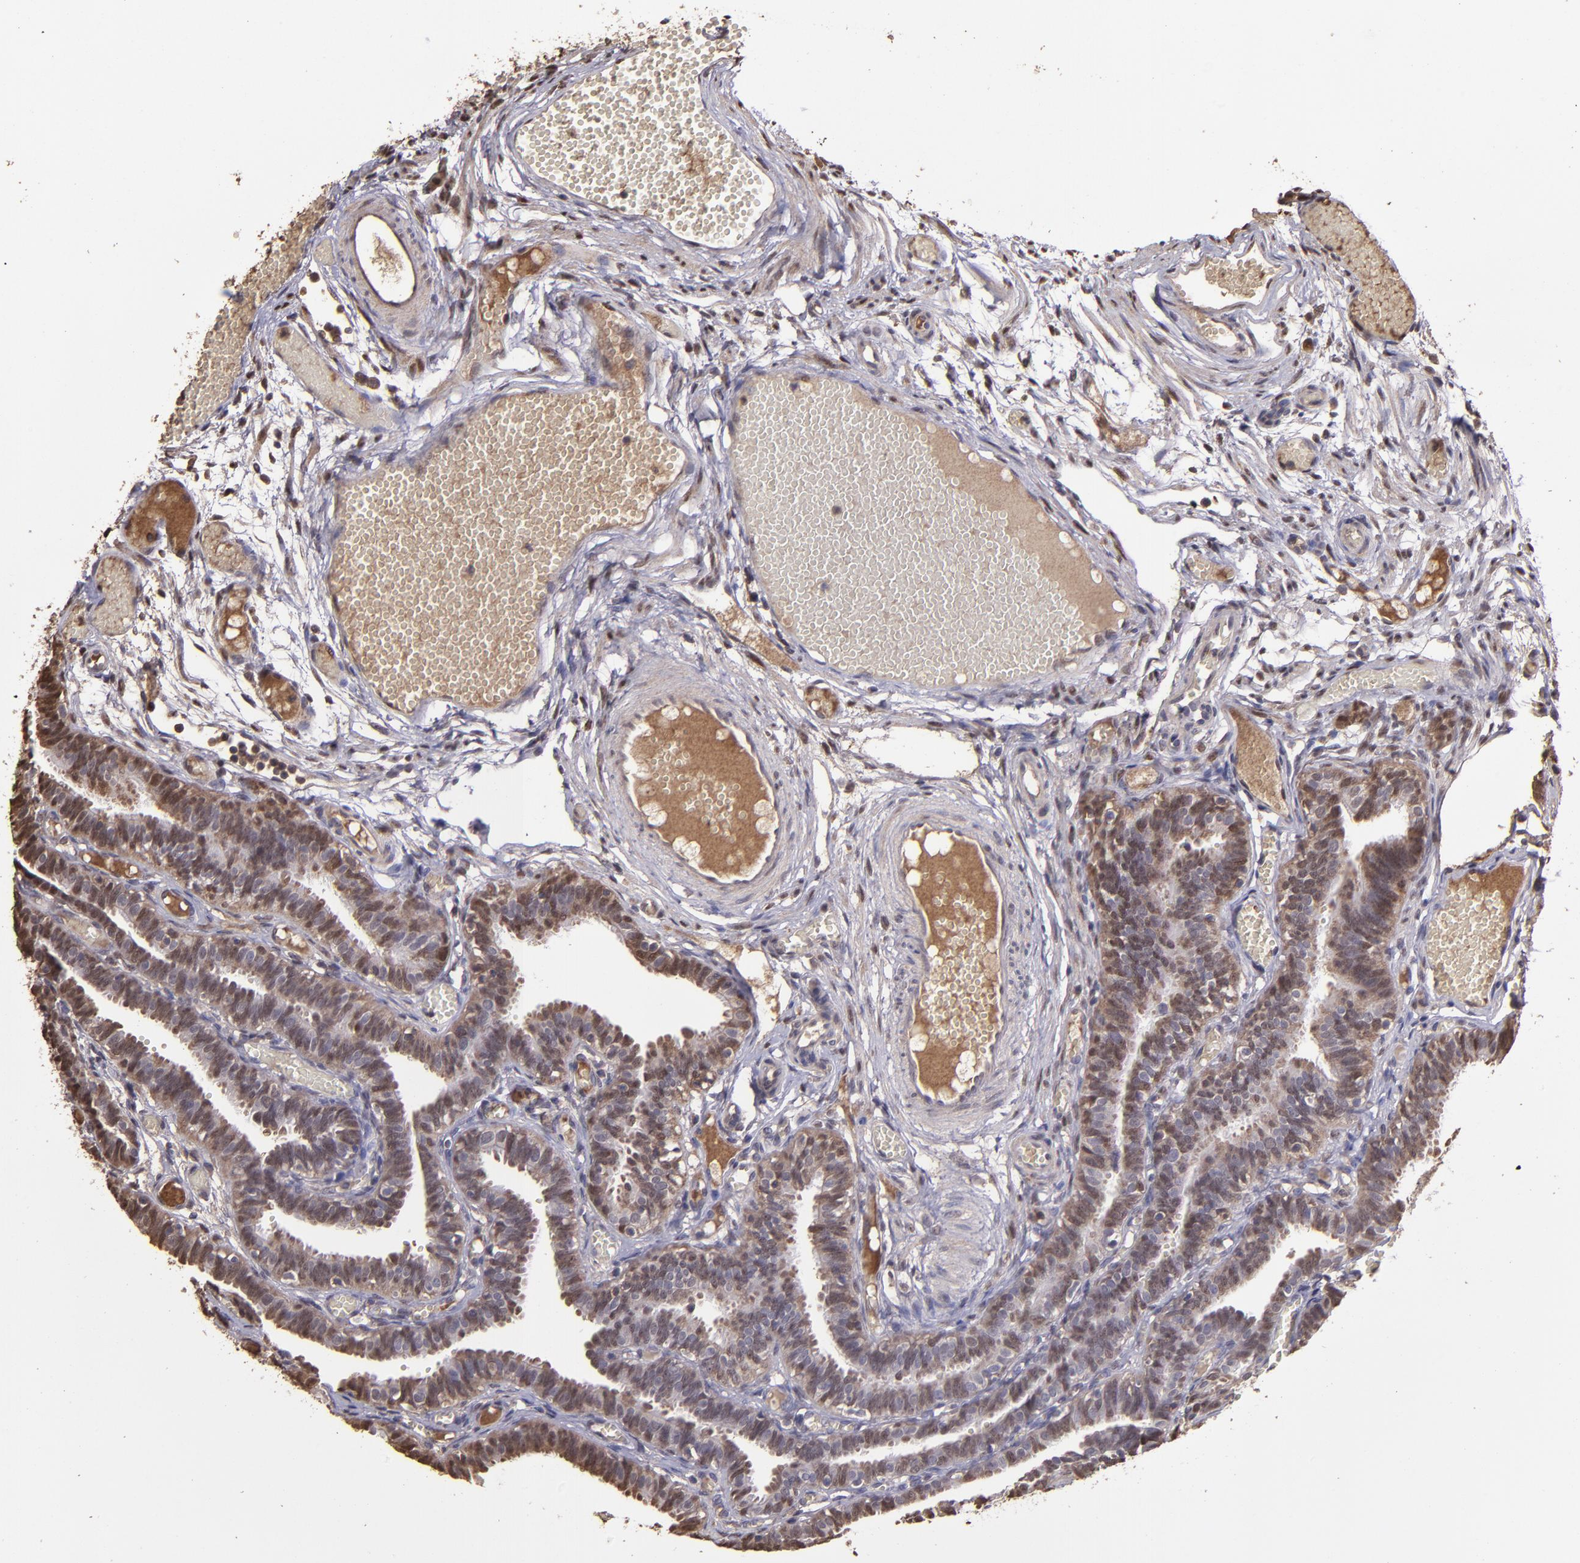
{"staining": {"intensity": "moderate", "quantity": "25%-75%", "location": "cytoplasmic/membranous,nuclear"}, "tissue": "fallopian tube", "cell_type": "Glandular cells", "image_type": "normal", "snomed": [{"axis": "morphology", "description": "Normal tissue, NOS"}, {"axis": "topography", "description": "Fallopian tube"}], "caption": "Immunohistochemical staining of normal fallopian tube displays moderate cytoplasmic/membranous,nuclear protein expression in approximately 25%-75% of glandular cells. The staining was performed using DAB (3,3'-diaminobenzidine), with brown indicating positive protein expression. Nuclei are stained blue with hematoxylin.", "gene": "SERPINF2", "patient": {"sex": "female", "age": 29}}